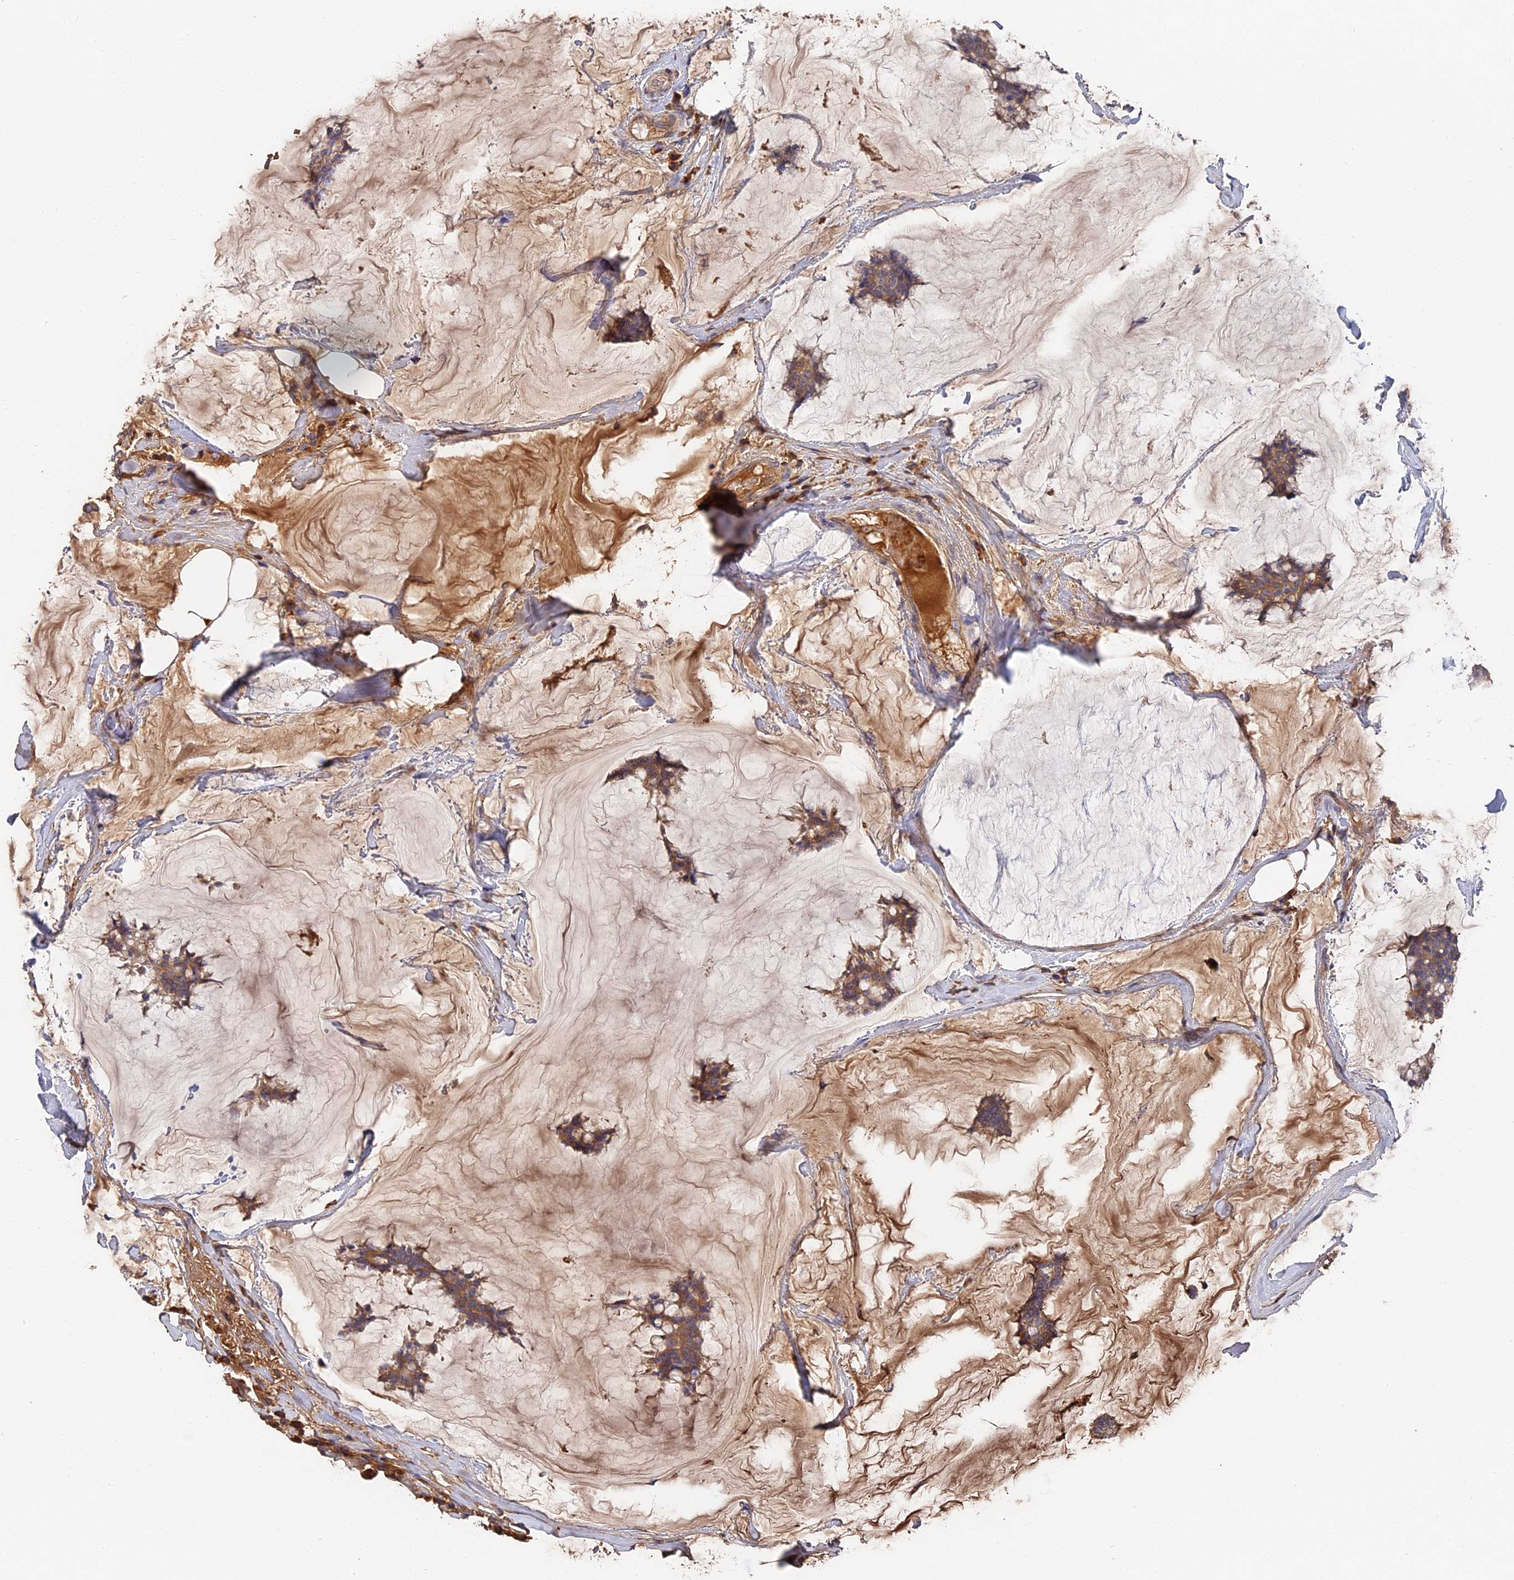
{"staining": {"intensity": "weak", "quantity": ">75%", "location": "cytoplasmic/membranous"}, "tissue": "breast cancer", "cell_type": "Tumor cells", "image_type": "cancer", "snomed": [{"axis": "morphology", "description": "Duct carcinoma"}, {"axis": "topography", "description": "Breast"}], "caption": "Immunohistochemical staining of human invasive ductal carcinoma (breast) shows low levels of weak cytoplasmic/membranous staining in about >75% of tumor cells. (DAB IHC with brightfield microscopy, high magnification).", "gene": "DHRS11", "patient": {"sex": "female", "age": 93}}